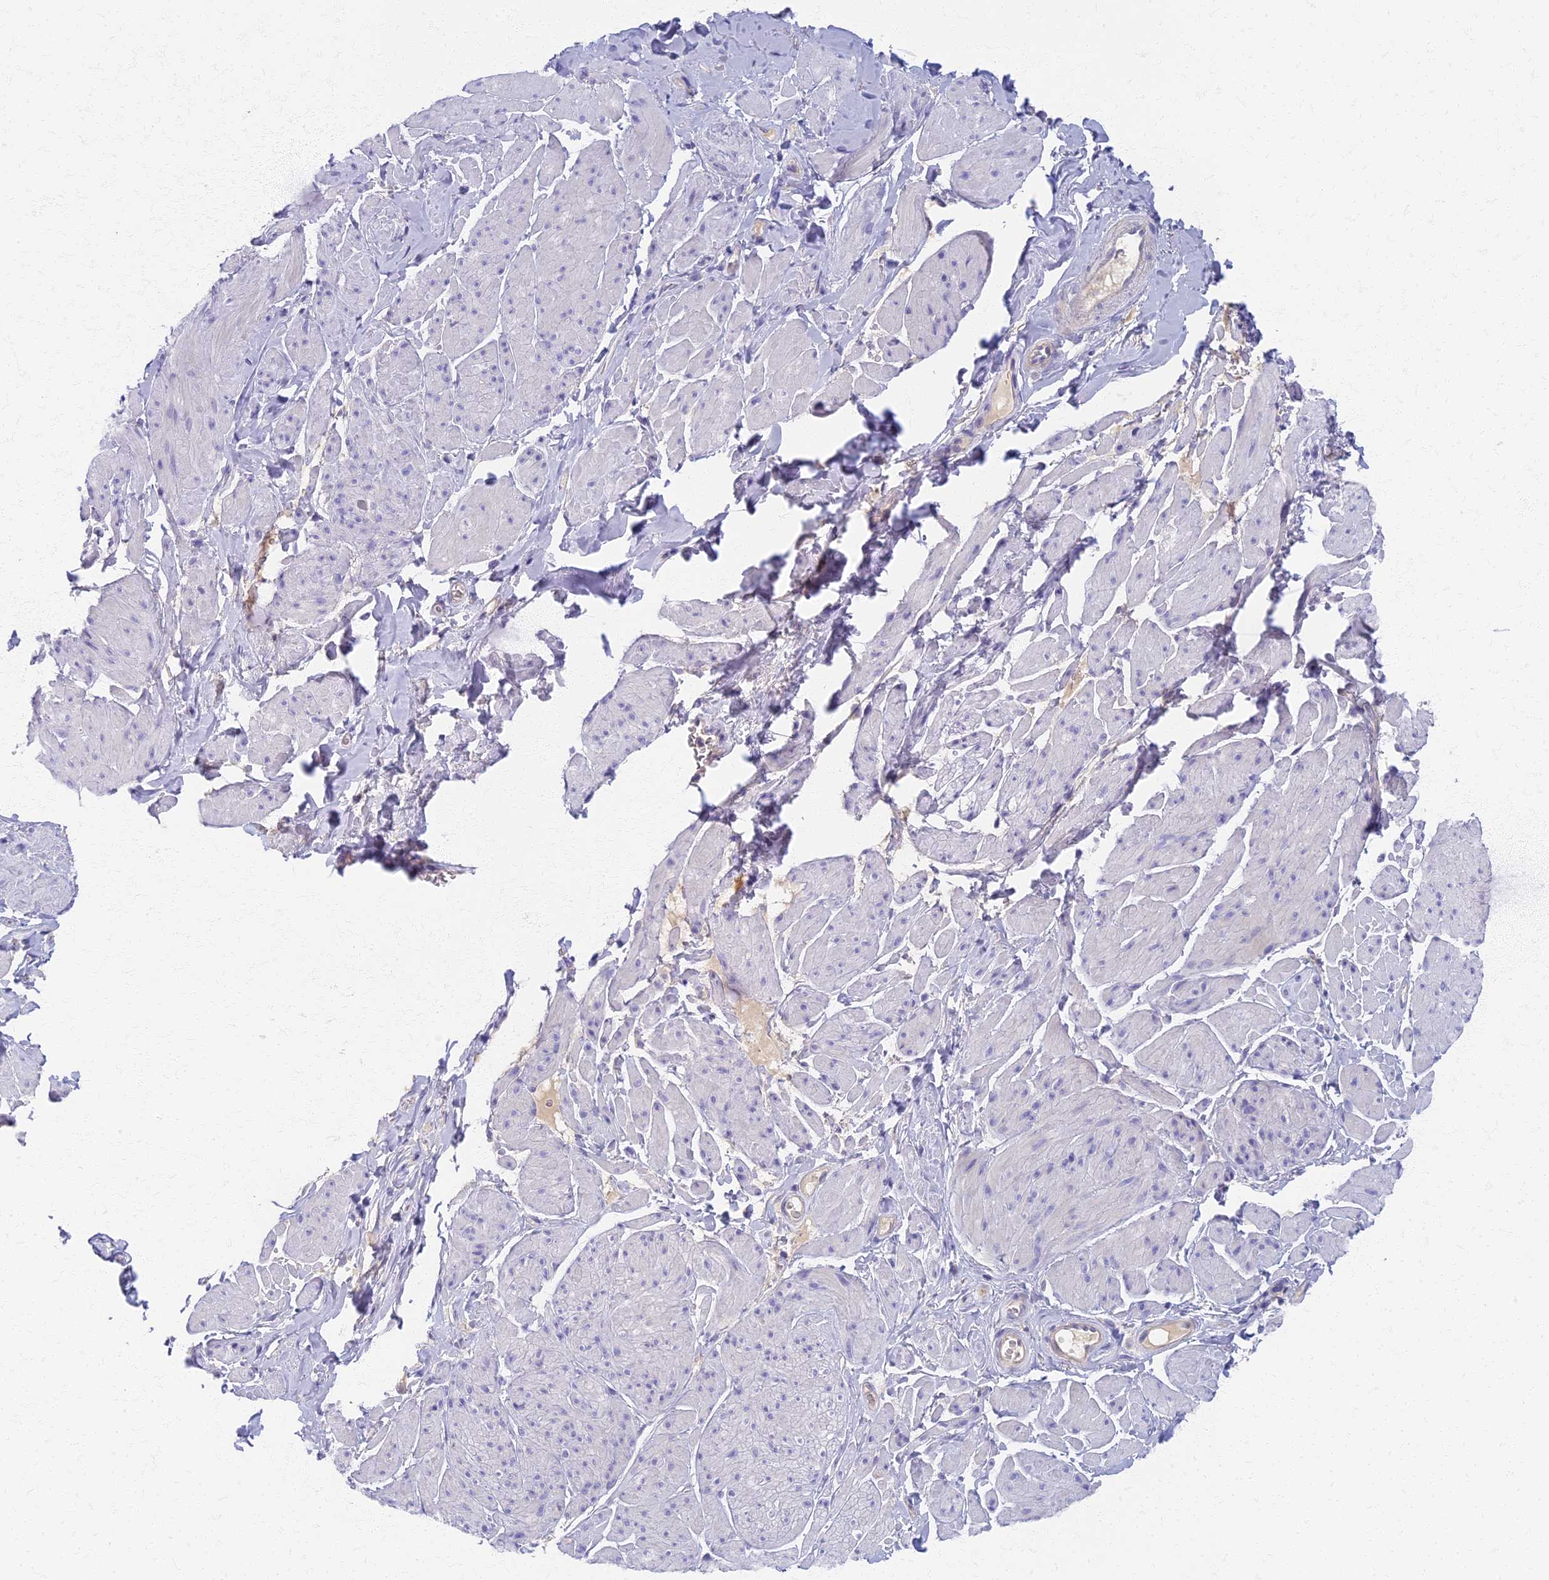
{"staining": {"intensity": "negative", "quantity": "none", "location": "none"}, "tissue": "smooth muscle", "cell_type": "Smooth muscle cells", "image_type": "normal", "snomed": [{"axis": "morphology", "description": "Normal tissue, NOS"}, {"axis": "topography", "description": "Smooth muscle"}, {"axis": "topography", "description": "Peripheral nerve tissue"}], "caption": "Immunohistochemical staining of benign human smooth muscle displays no significant expression in smooth muscle cells. (Brightfield microscopy of DAB immunohistochemistry at high magnification).", "gene": "AP4E1", "patient": {"sex": "male", "age": 69}}